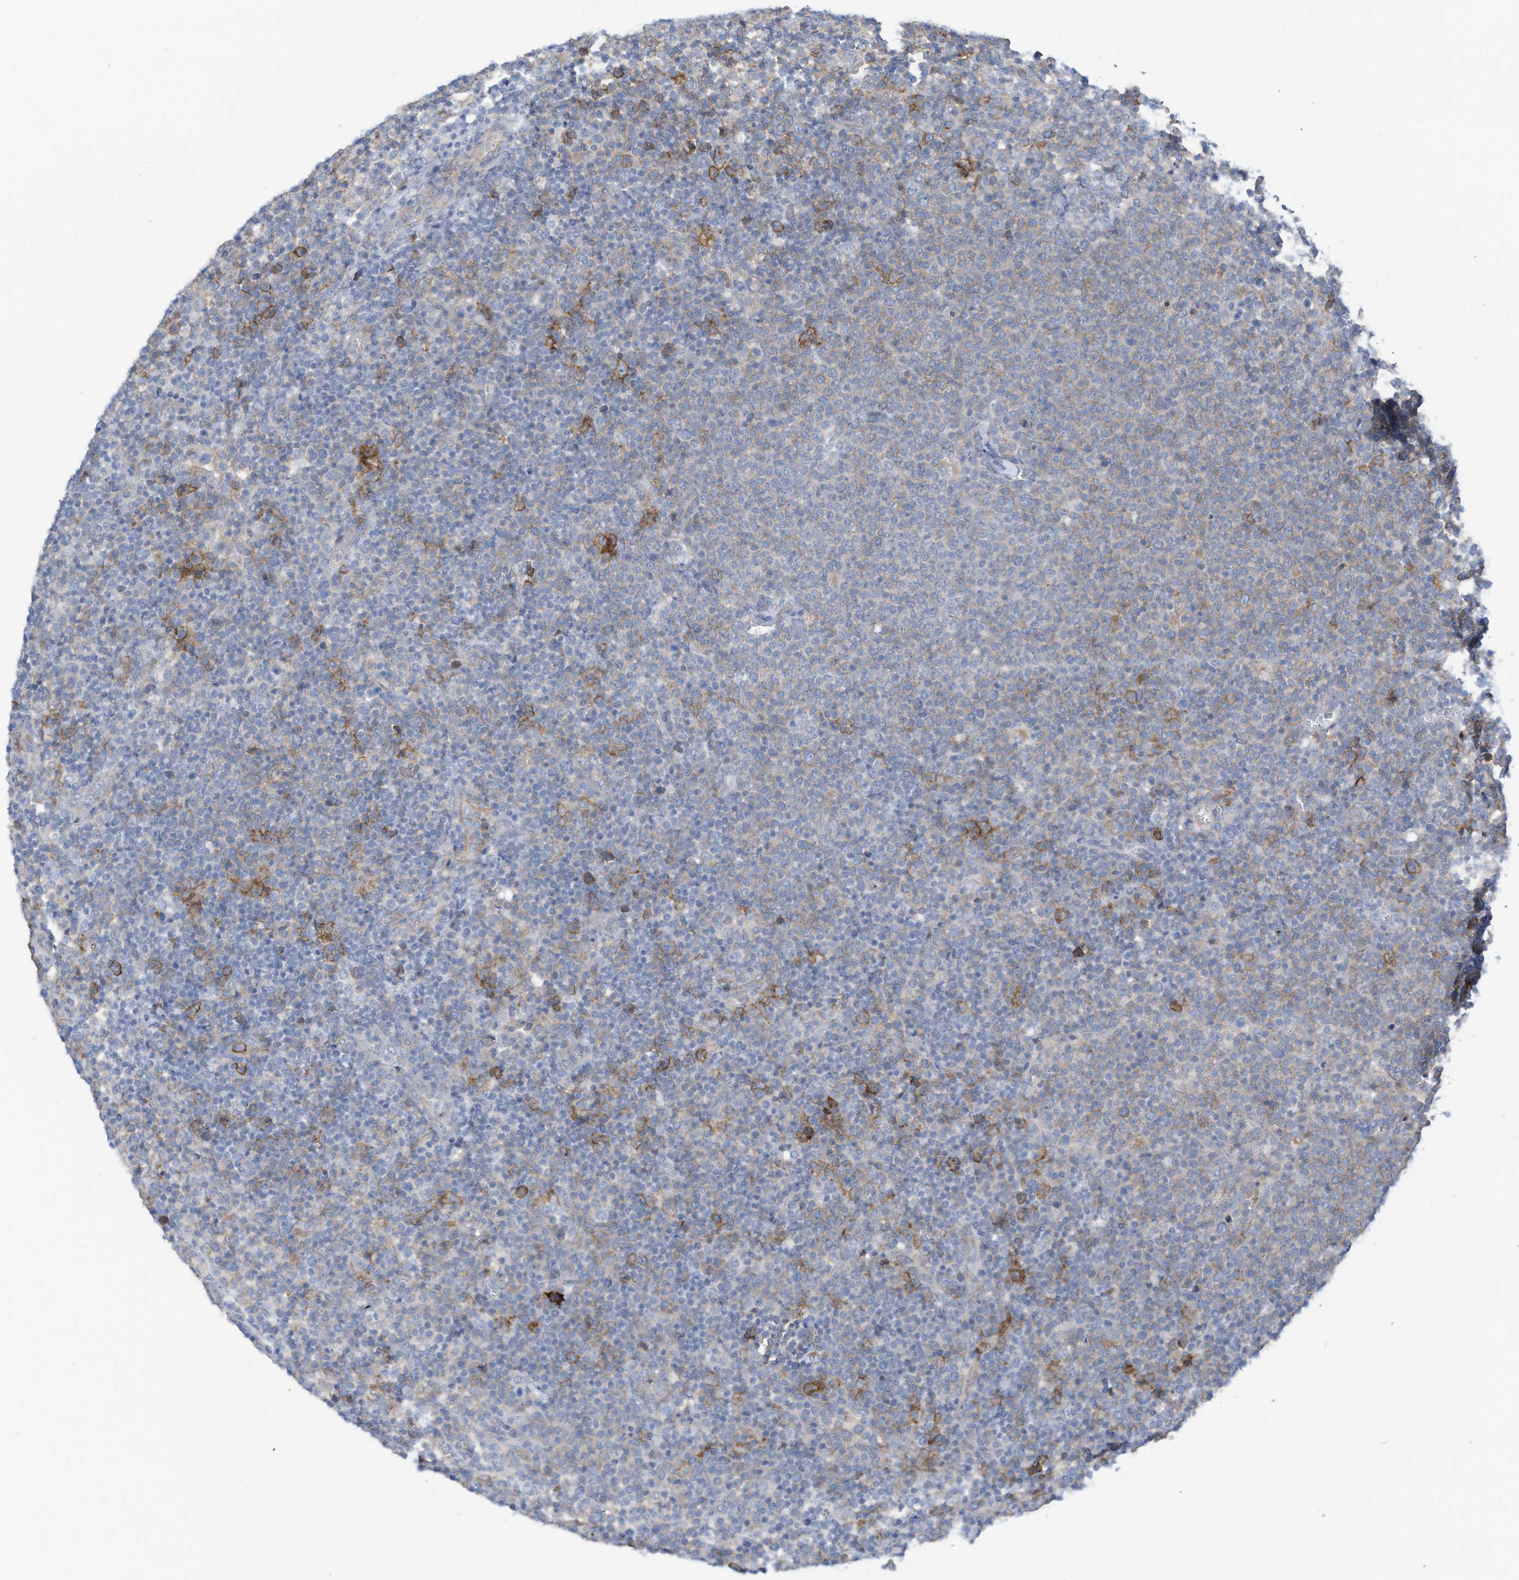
{"staining": {"intensity": "negative", "quantity": "none", "location": "none"}, "tissue": "lymphoma", "cell_type": "Tumor cells", "image_type": "cancer", "snomed": [{"axis": "morphology", "description": "Malignant lymphoma, non-Hodgkin's type, High grade"}, {"axis": "topography", "description": "Lymph node"}], "caption": "DAB (3,3'-diaminobenzidine) immunohistochemical staining of lymphoma demonstrates no significant expression in tumor cells. (Immunohistochemistry, brightfield microscopy, high magnification).", "gene": "SLC1A5", "patient": {"sex": "male", "age": 61}}